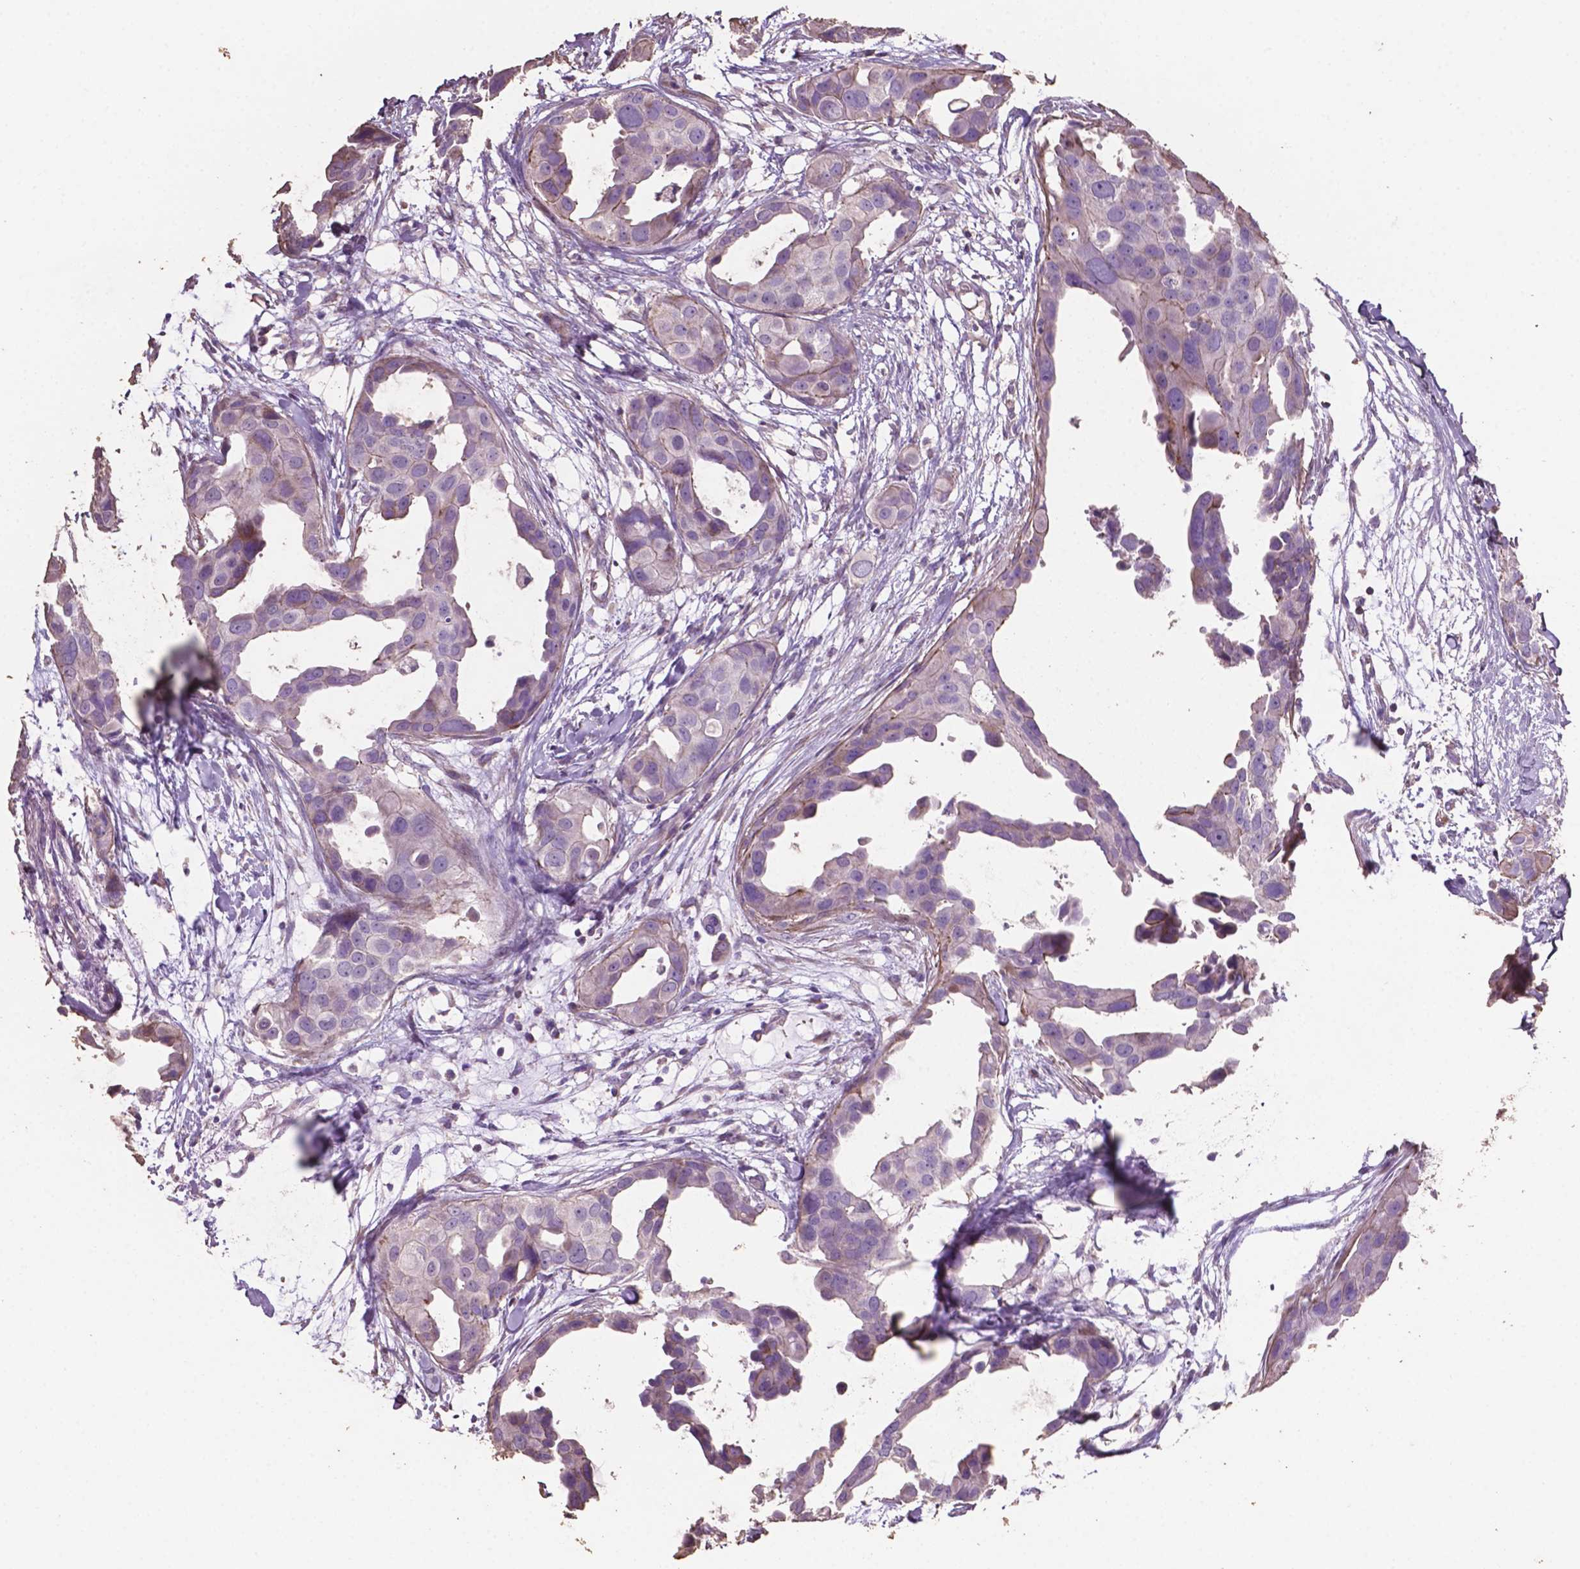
{"staining": {"intensity": "negative", "quantity": "none", "location": "none"}, "tissue": "breast cancer", "cell_type": "Tumor cells", "image_type": "cancer", "snomed": [{"axis": "morphology", "description": "Duct carcinoma"}, {"axis": "topography", "description": "Breast"}], "caption": "Immunohistochemistry histopathology image of human breast cancer (infiltrating ductal carcinoma) stained for a protein (brown), which exhibits no expression in tumor cells. (DAB IHC with hematoxylin counter stain).", "gene": "COMMD4", "patient": {"sex": "female", "age": 38}}